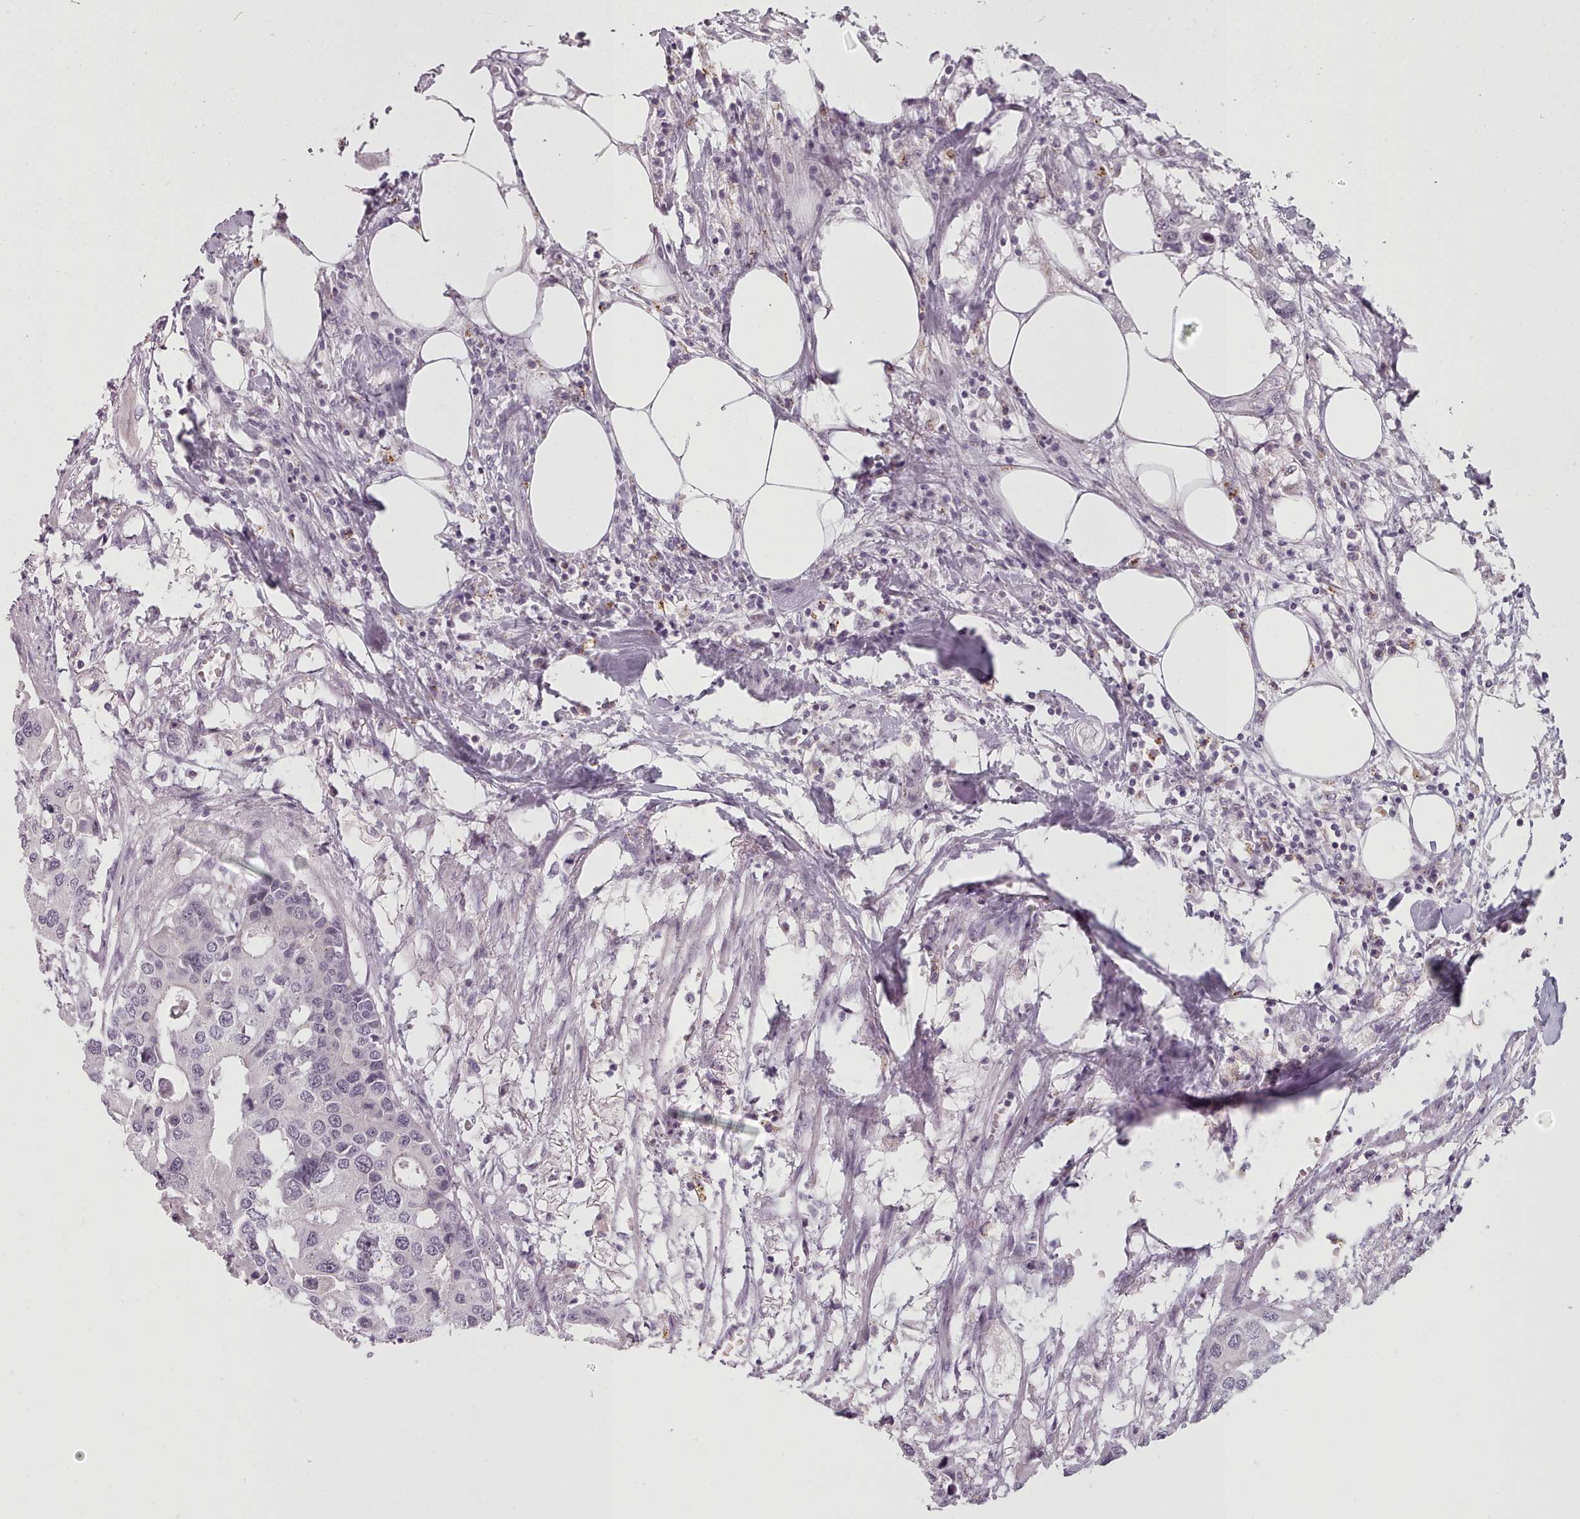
{"staining": {"intensity": "negative", "quantity": "none", "location": "none"}, "tissue": "colorectal cancer", "cell_type": "Tumor cells", "image_type": "cancer", "snomed": [{"axis": "morphology", "description": "Adenocarcinoma, NOS"}, {"axis": "topography", "description": "Colon"}], "caption": "Tumor cells are negative for protein expression in human adenocarcinoma (colorectal). The staining is performed using DAB brown chromogen with nuclei counter-stained in using hematoxylin.", "gene": "PBX4", "patient": {"sex": "male", "age": 77}}